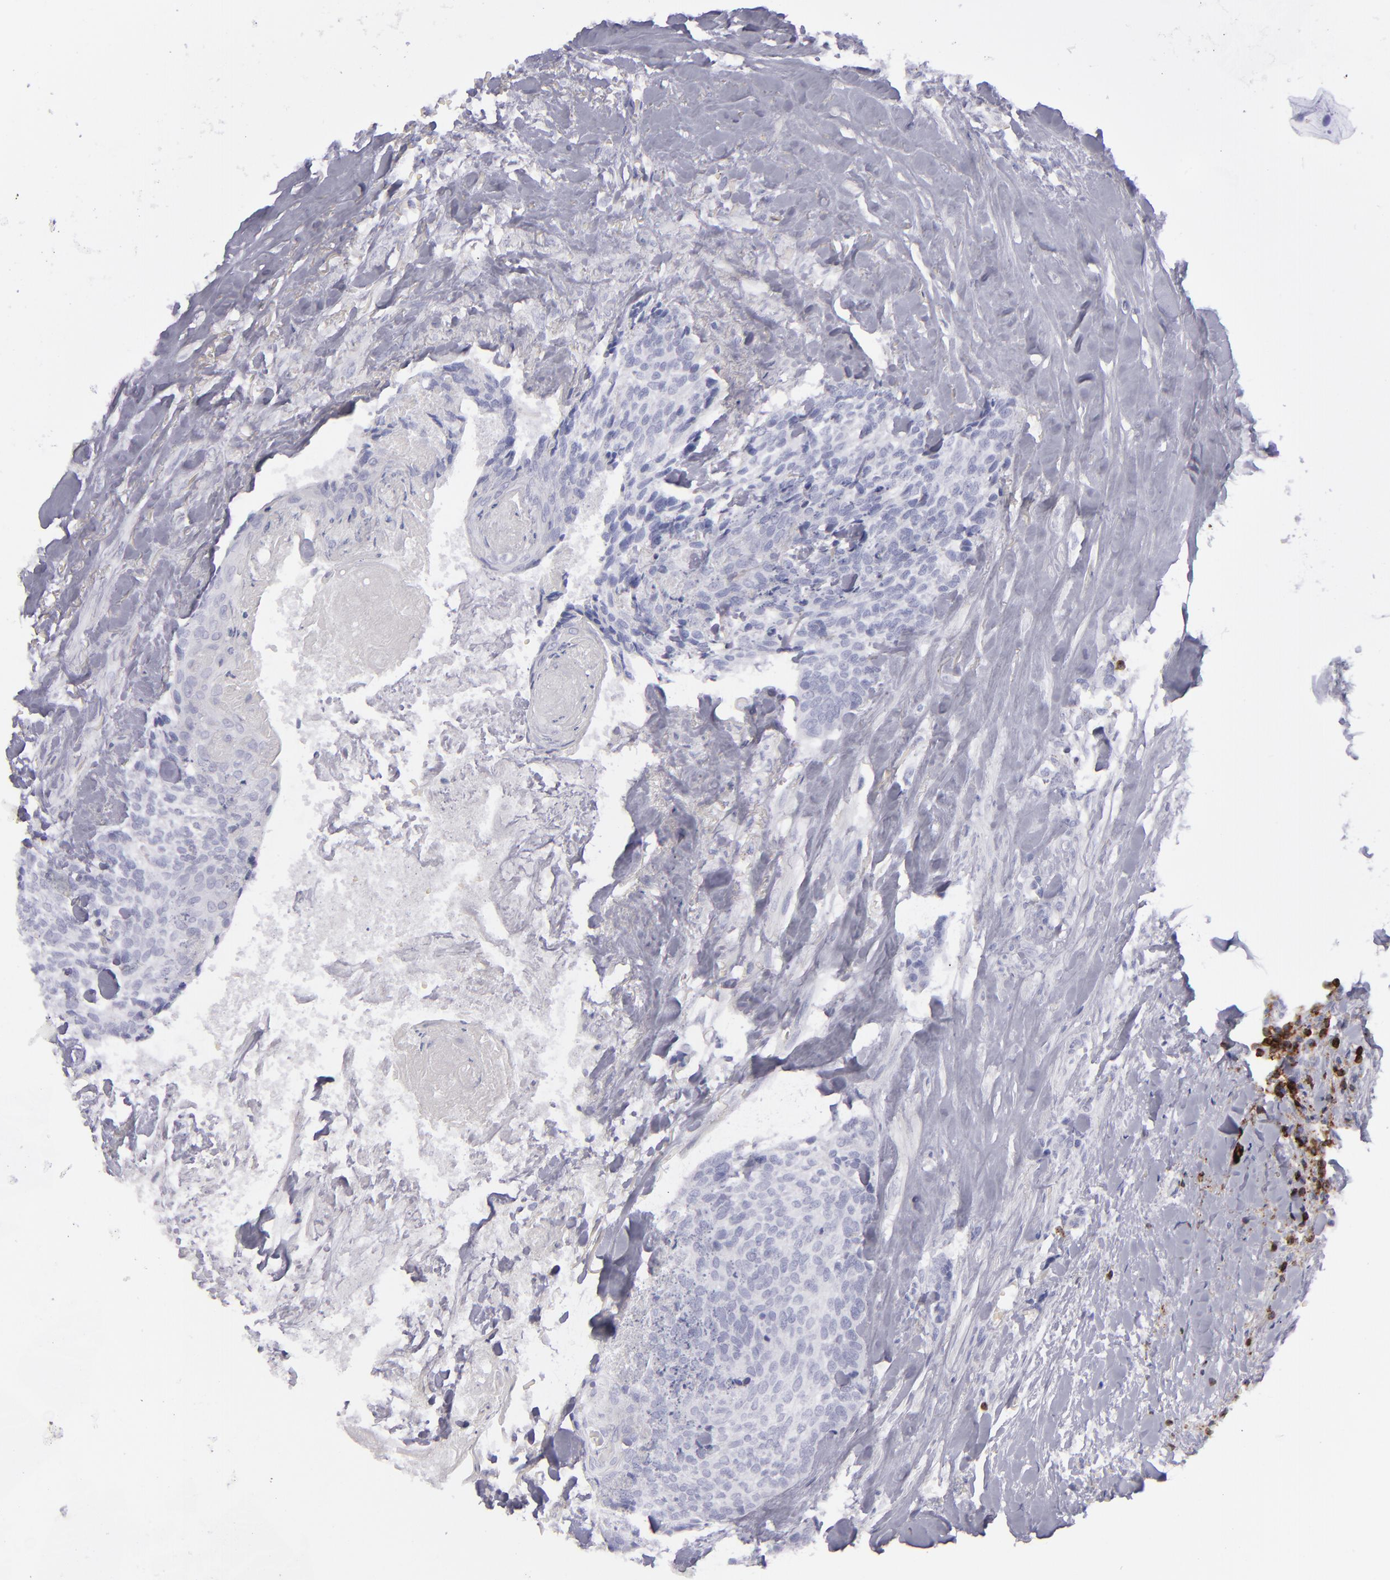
{"staining": {"intensity": "negative", "quantity": "none", "location": "none"}, "tissue": "head and neck cancer", "cell_type": "Tumor cells", "image_type": "cancer", "snomed": [{"axis": "morphology", "description": "Squamous cell carcinoma, NOS"}, {"axis": "topography", "description": "Salivary gland"}, {"axis": "topography", "description": "Head-Neck"}], "caption": "Tumor cells are negative for brown protein staining in squamous cell carcinoma (head and neck).", "gene": "CD27", "patient": {"sex": "male", "age": 70}}